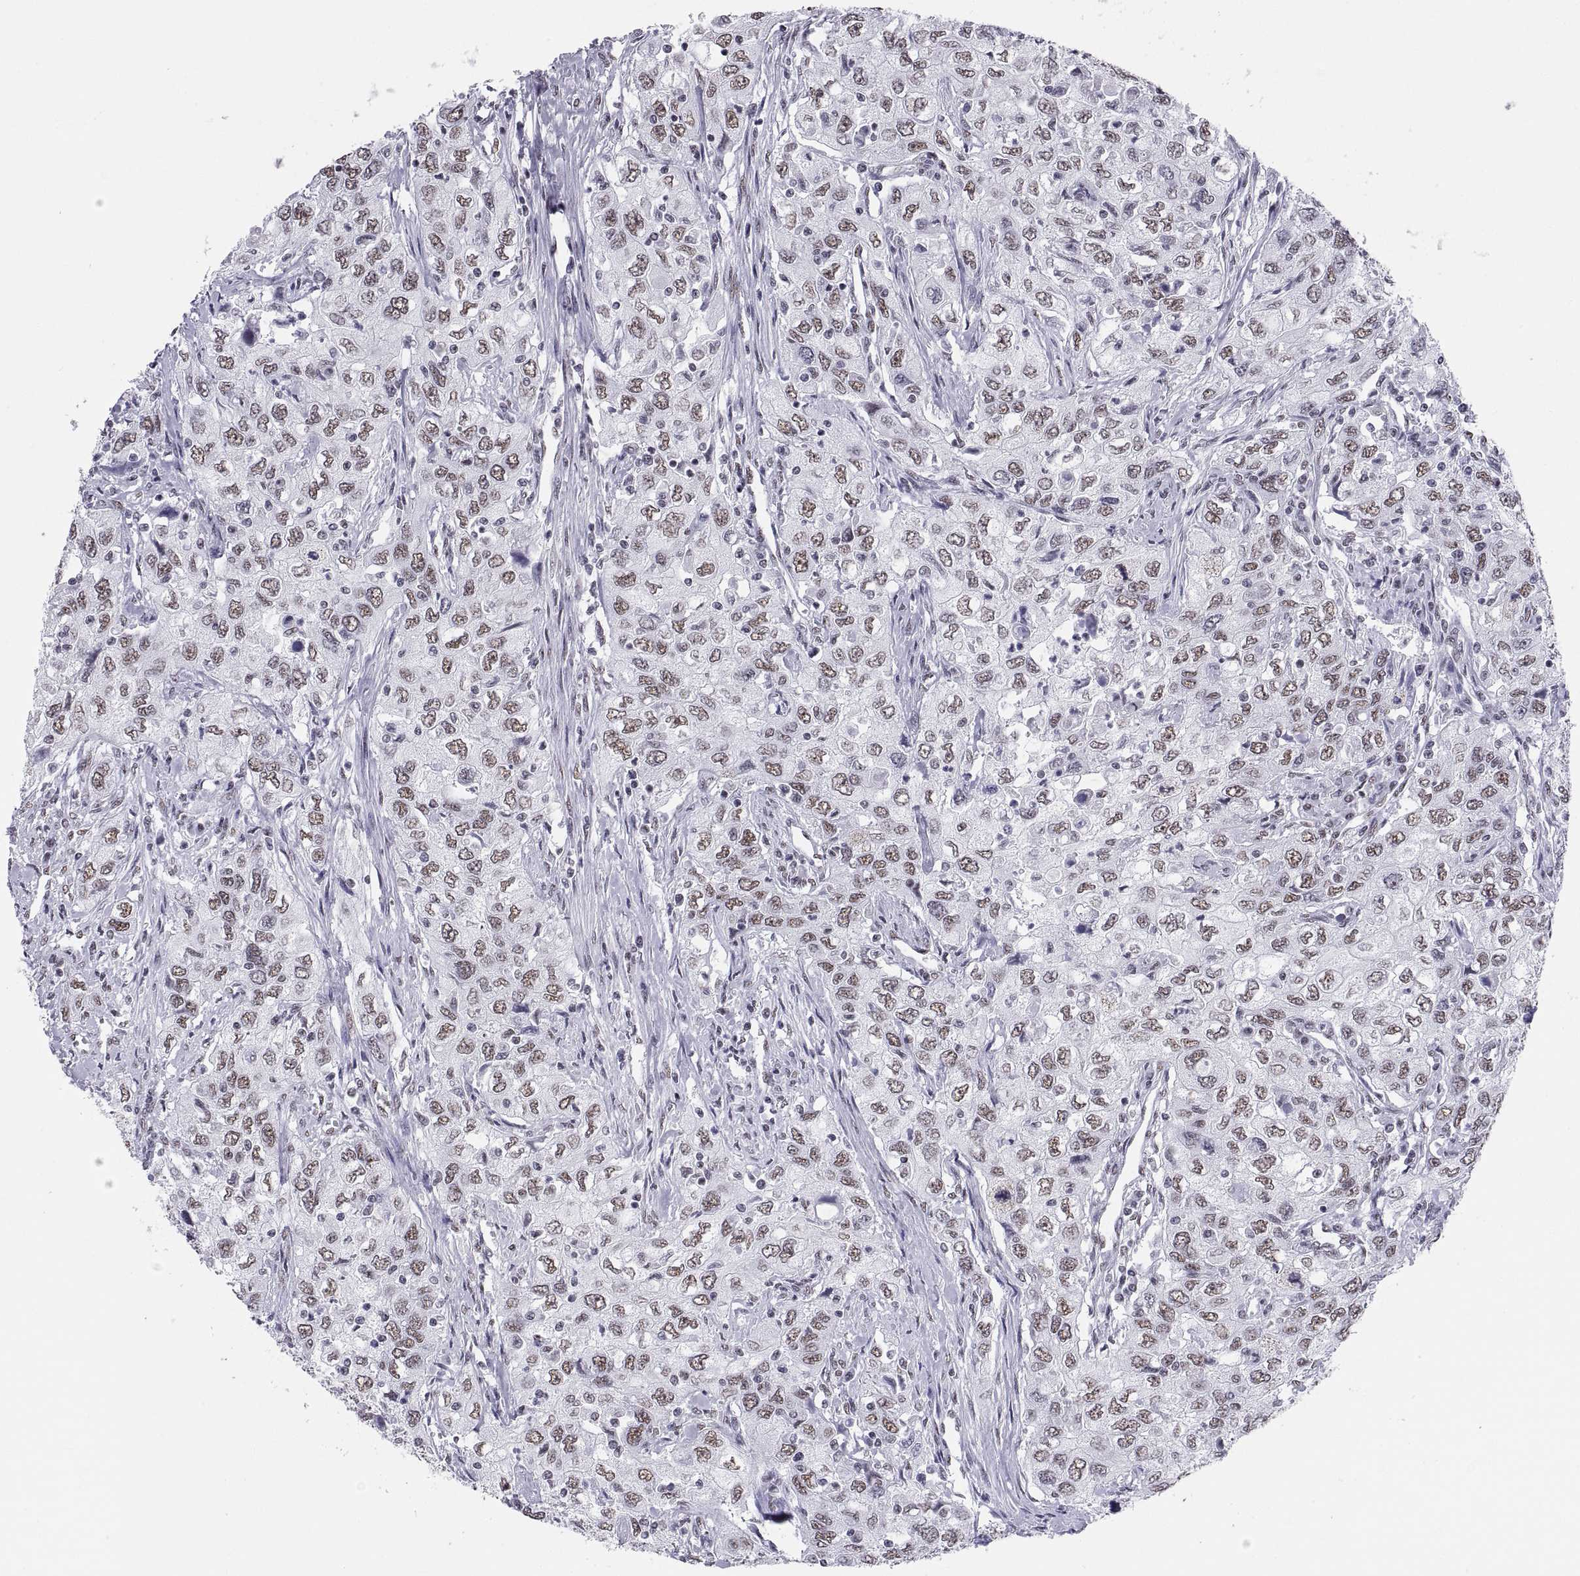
{"staining": {"intensity": "weak", "quantity": ">75%", "location": "nuclear"}, "tissue": "urothelial cancer", "cell_type": "Tumor cells", "image_type": "cancer", "snomed": [{"axis": "morphology", "description": "Urothelial carcinoma, High grade"}, {"axis": "topography", "description": "Urinary bladder"}], "caption": "Immunohistochemistry (IHC) image of neoplastic tissue: urothelial cancer stained using immunohistochemistry (IHC) reveals low levels of weak protein expression localized specifically in the nuclear of tumor cells, appearing as a nuclear brown color.", "gene": "NEUROD6", "patient": {"sex": "male", "age": 76}}